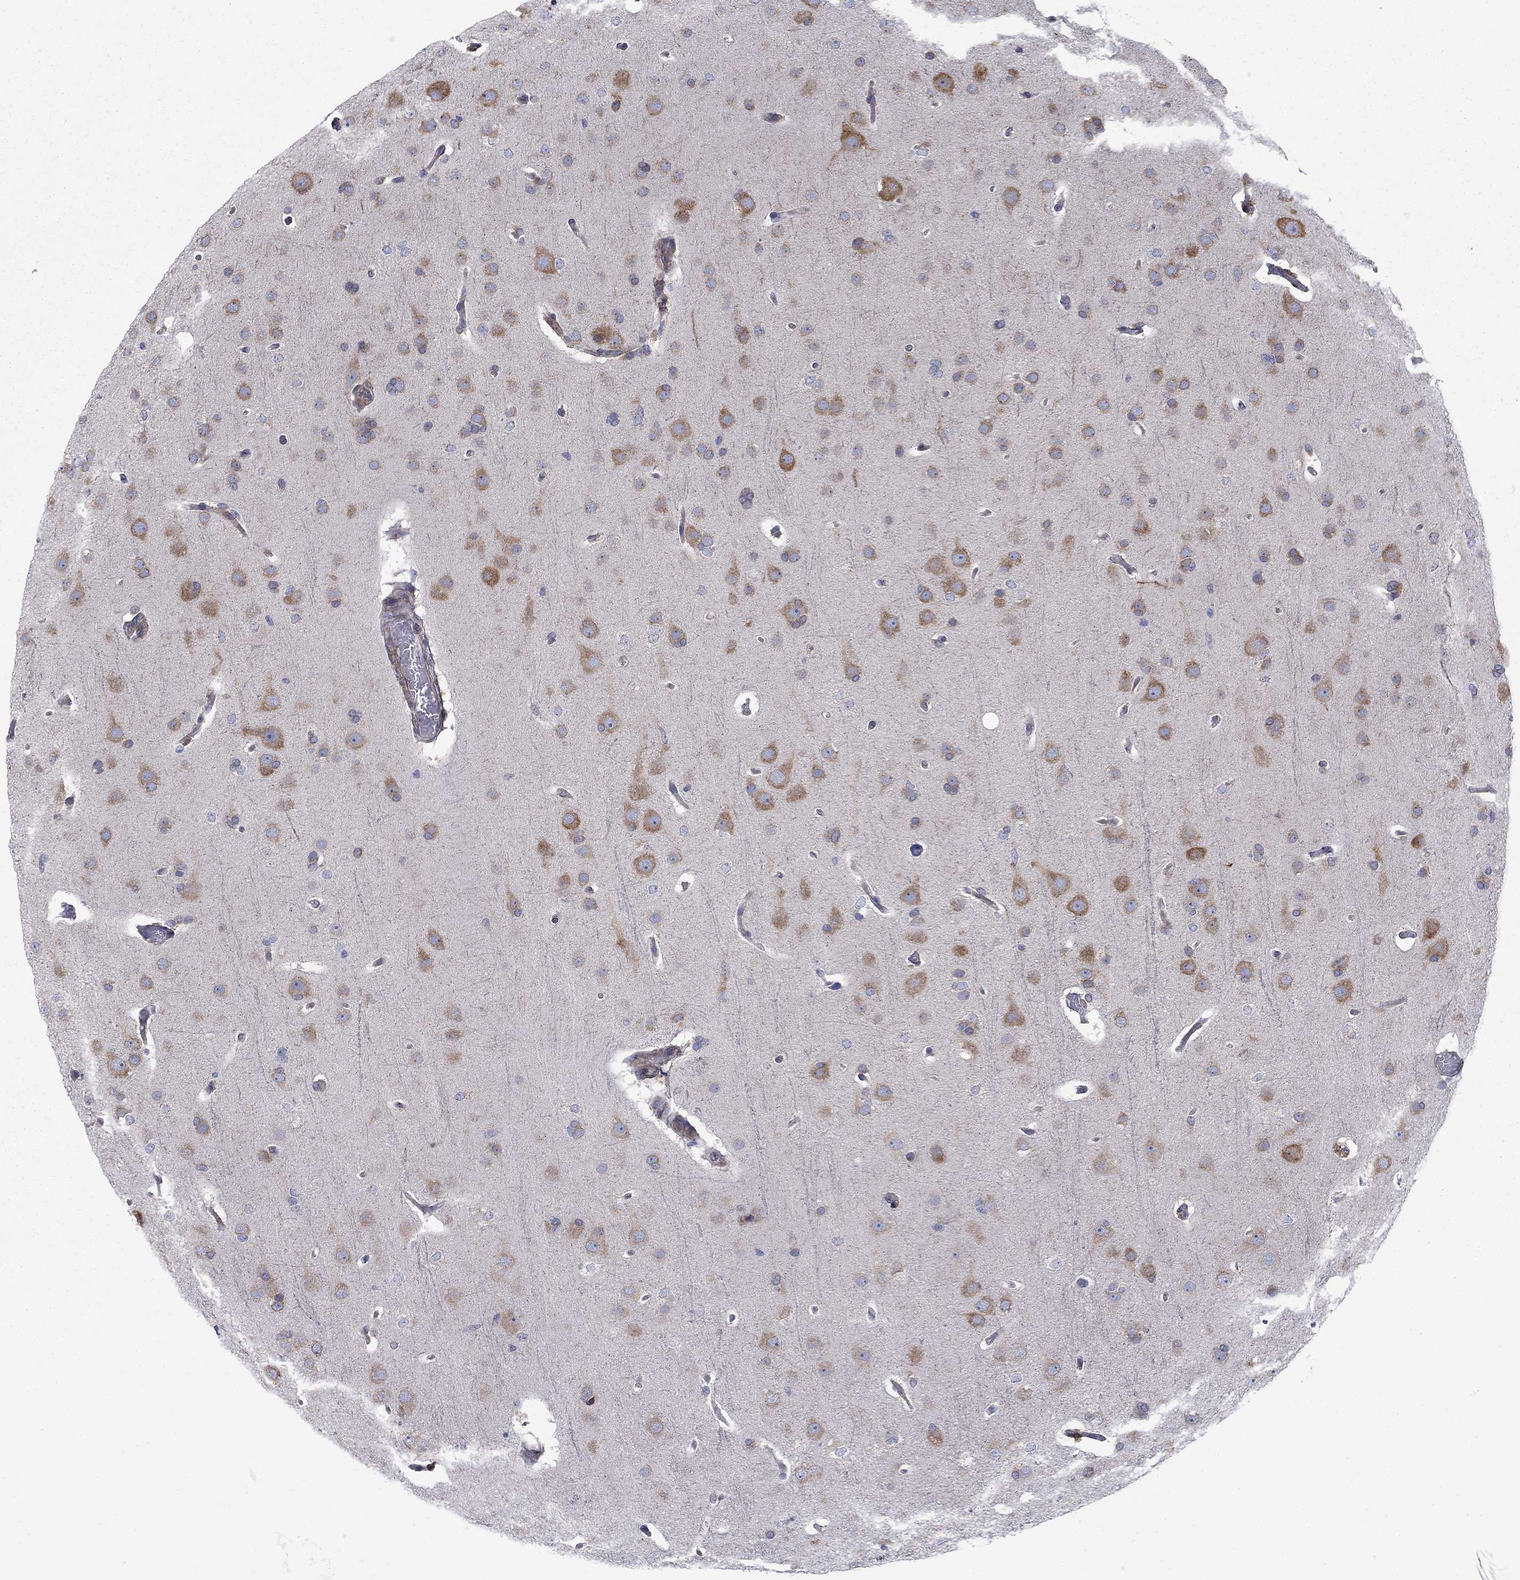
{"staining": {"intensity": "weak", "quantity": "25%-75%", "location": "cytoplasmic/membranous"}, "tissue": "glioma", "cell_type": "Tumor cells", "image_type": "cancer", "snomed": [{"axis": "morphology", "description": "Glioma, malignant, Low grade"}, {"axis": "topography", "description": "Brain"}], "caption": "Tumor cells show weak cytoplasmic/membranous positivity in approximately 25%-75% of cells in glioma.", "gene": "FXR1", "patient": {"sex": "male", "age": 41}}